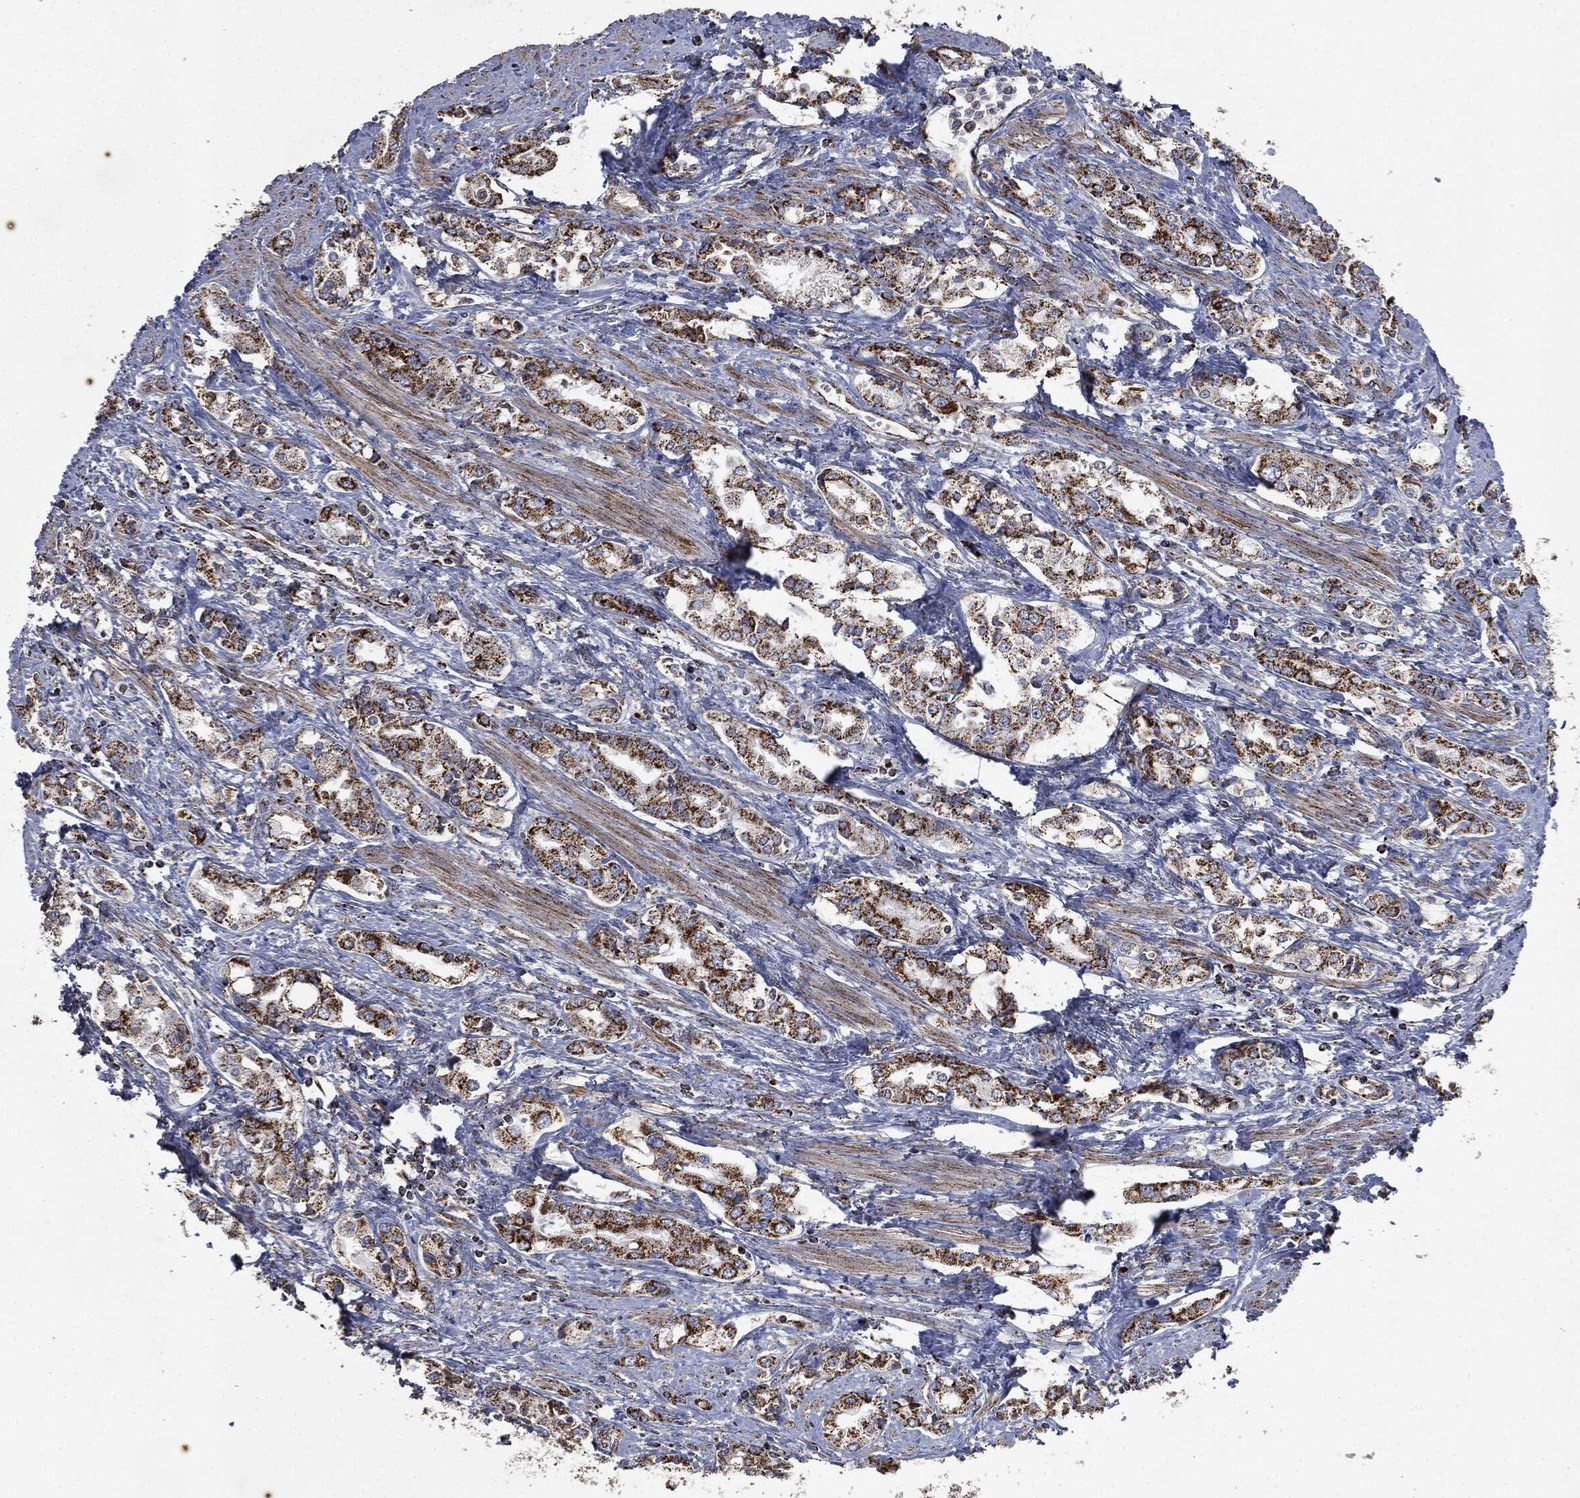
{"staining": {"intensity": "strong", "quantity": ">75%", "location": "cytoplasmic/membranous"}, "tissue": "prostate cancer", "cell_type": "Tumor cells", "image_type": "cancer", "snomed": [{"axis": "morphology", "description": "Adenocarcinoma, NOS"}, {"axis": "topography", "description": "Prostate and seminal vesicle, NOS"}, {"axis": "topography", "description": "Prostate"}], "caption": "Tumor cells show high levels of strong cytoplasmic/membranous expression in approximately >75% of cells in human prostate adenocarcinoma.", "gene": "RYK", "patient": {"sex": "male", "age": 62}}